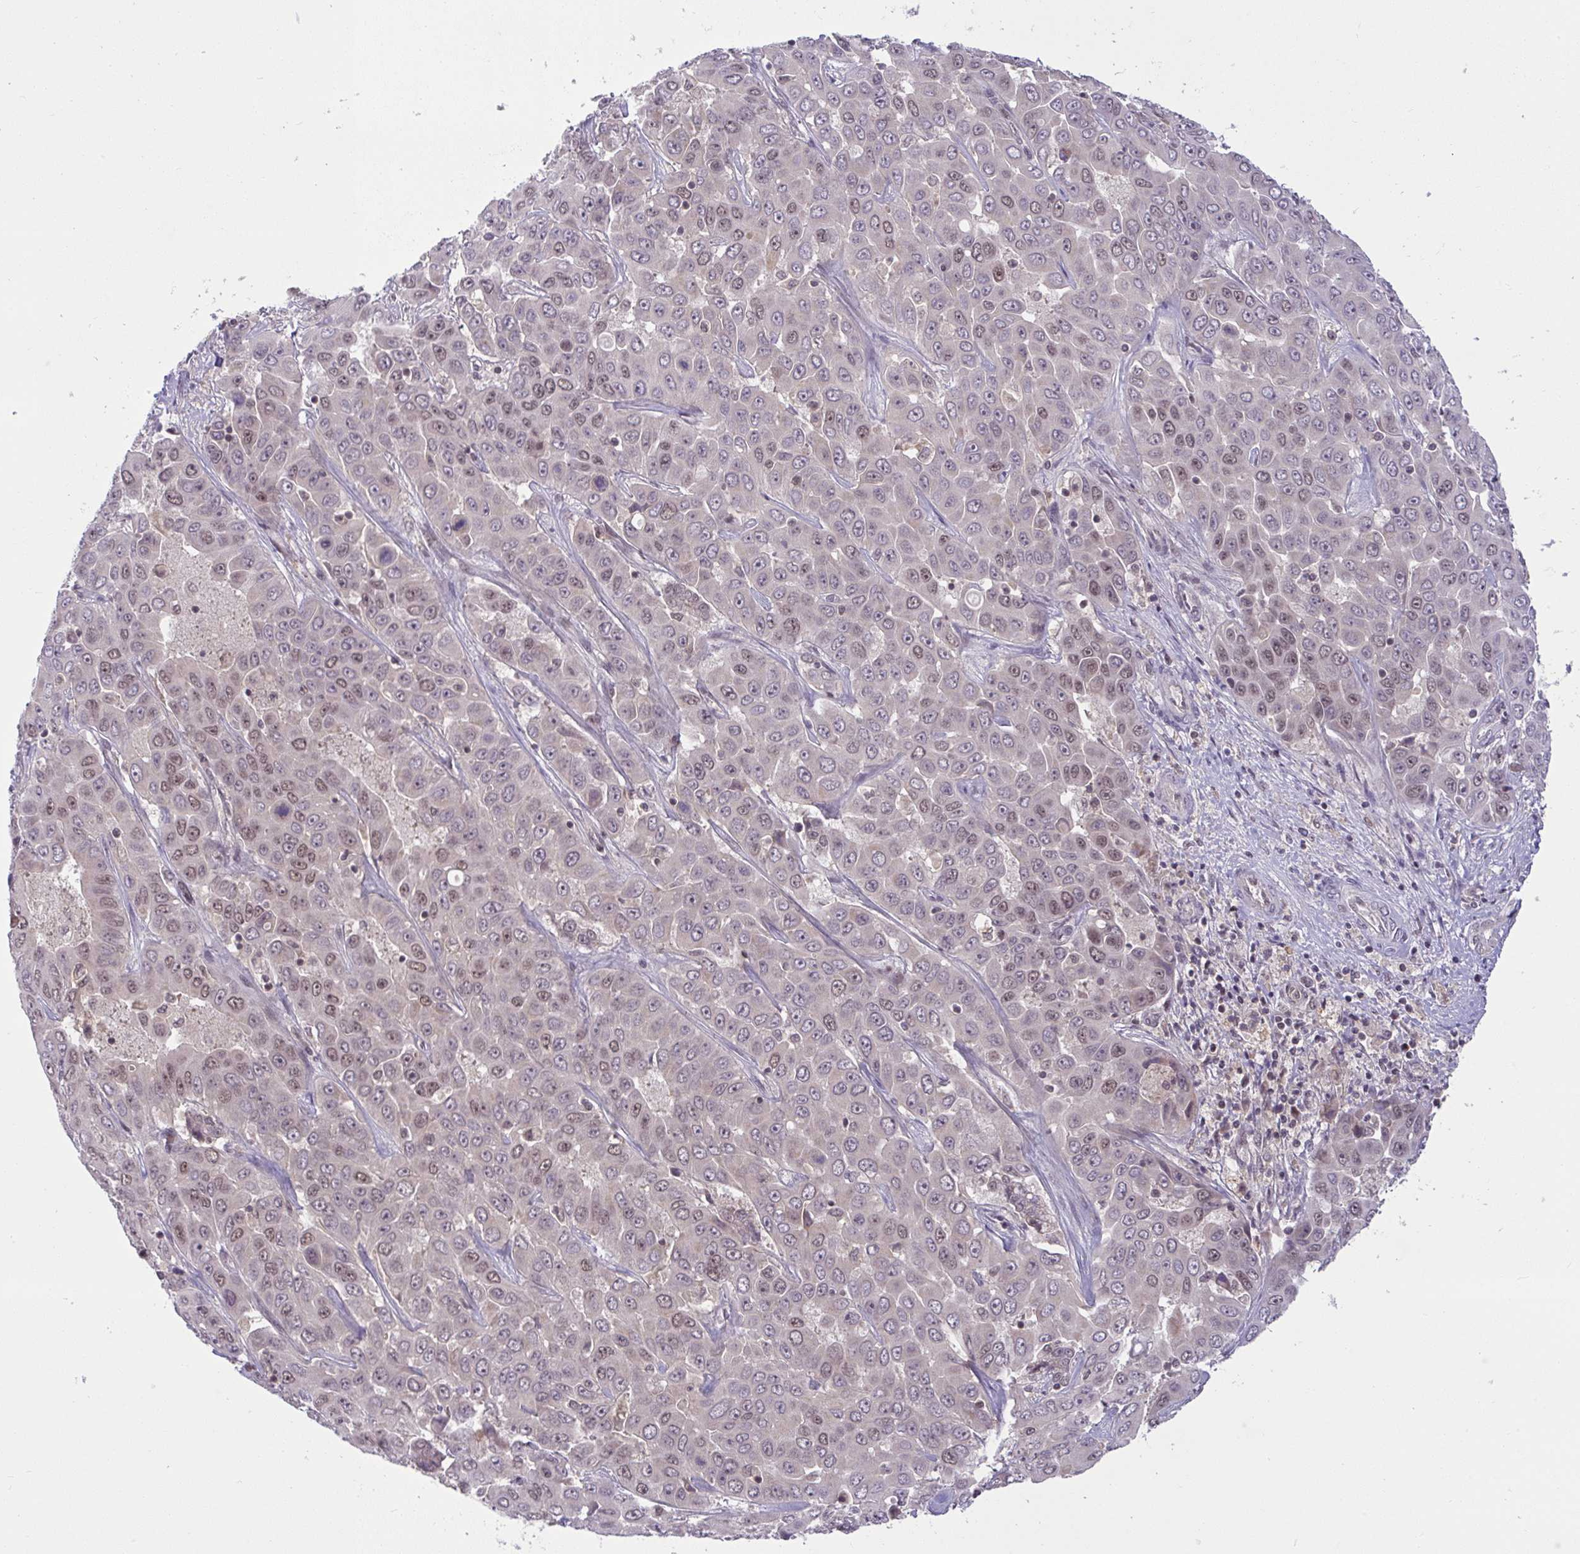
{"staining": {"intensity": "weak", "quantity": "25%-75%", "location": "nuclear"}, "tissue": "liver cancer", "cell_type": "Tumor cells", "image_type": "cancer", "snomed": [{"axis": "morphology", "description": "Cholangiocarcinoma"}, {"axis": "topography", "description": "Liver"}], "caption": "Tumor cells demonstrate weak nuclear positivity in about 25%-75% of cells in cholangiocarcinoma (liver).", "gene": "KLF2", "patient": {"sex": "female", "age": 52}}